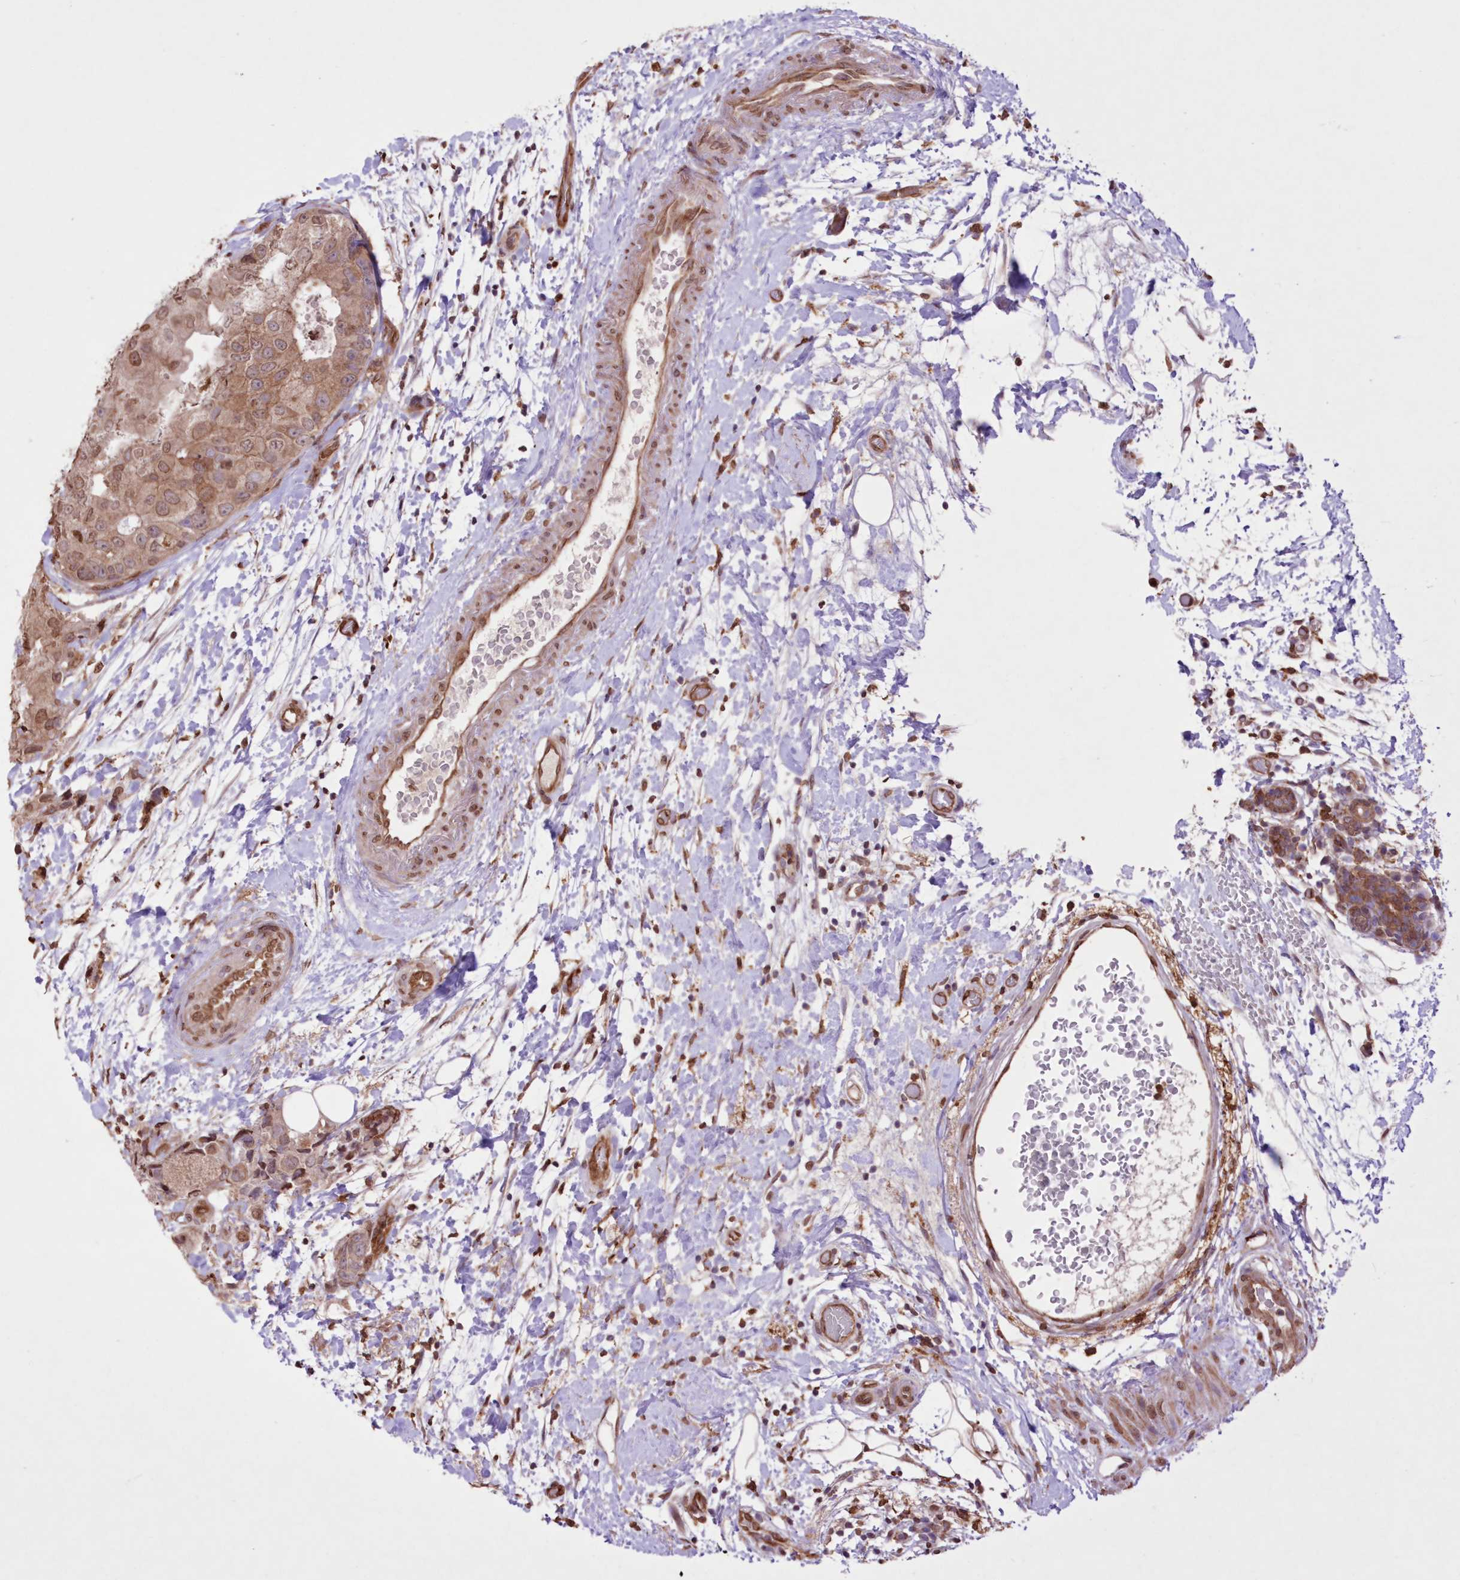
{"staining": {"intensity": "moderate", "quantity": ">75%", "location": "cytoplasmic/membranous,nuclear"}, "tissue": "breast cancer", "cell_type": "Tumor cells", "image_type": "cancer", "snomed": [{"axis": "morphology", "description": "Duct carcinoma"}, {"axis": "topography", "description": "Breast"}], "caption": "Immunohistochemical staining of human intraductal carcinoma (breast) exhibits moderate cytoplasmic/membranous and nuclear protein positivity in about >75% of tumor cells.", "gene": "FCHO2", "patient": {"sex": "female", "age": 62}}